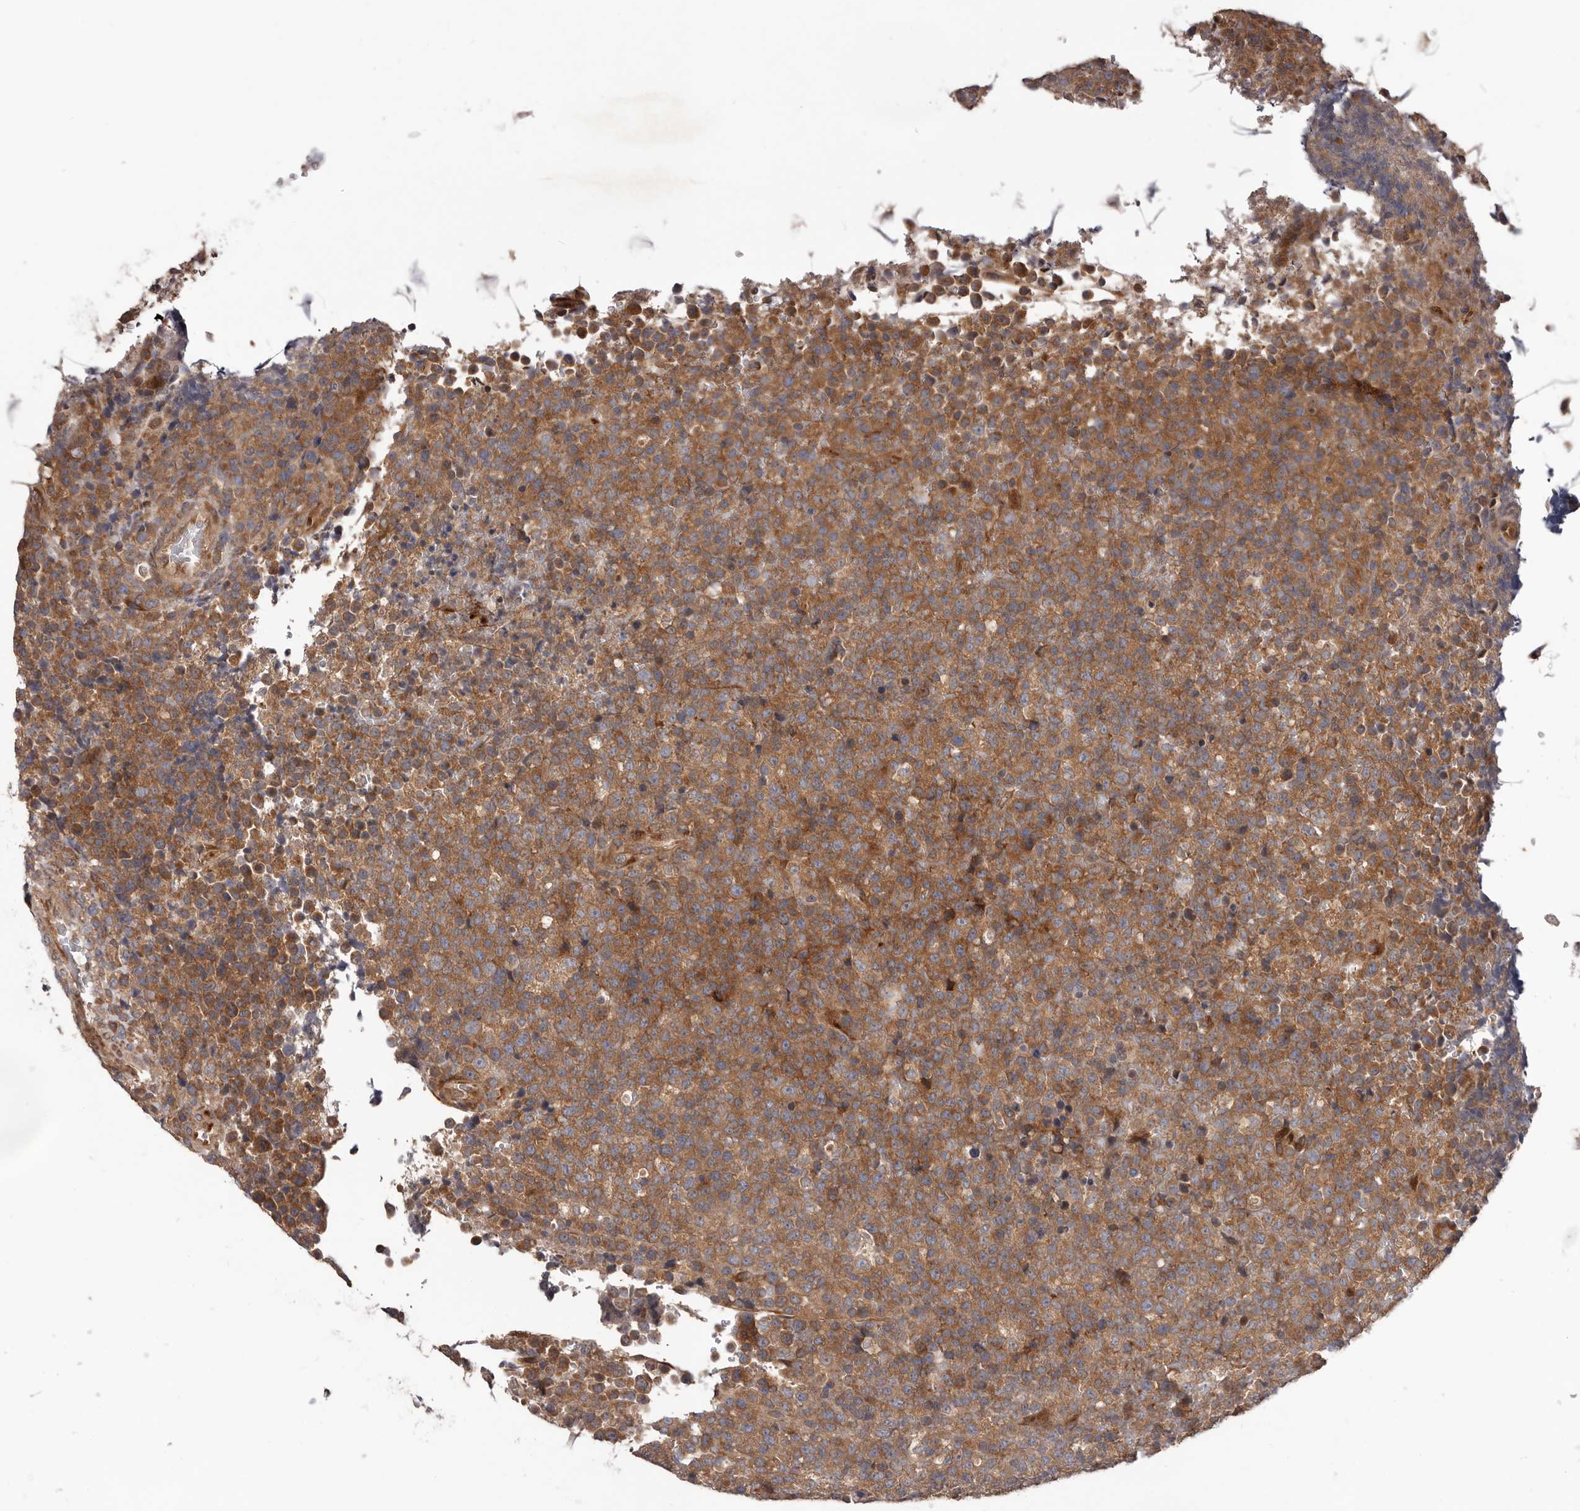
{"staining": {"intensity": "moderate", "quantity": ">75%", "location": "cytoplasmic/membranous"}, "tissue": "lymphoma", "cell_type": "Tumor cells", "image_type": "cancer", "snomed": [{"axis": "morphology", "description": "Malignant lymphoma, non-Hodgkin's type, High grade"}, {"axis": "topography", "description": "Lymph node"}], "caption": "Tumor cells display medium levels of moderate cytoplasmic/membranous expression in approximately >75% of cells in human high-grade malignant lymphoma, non-Hodgkin's type. (DAB (3,3'-diaminobenzidine) = brown stain, brightfield microscopy at high magnification).", "gene": "VPS37A", "patient": {"sex": "male", "age": 13}}